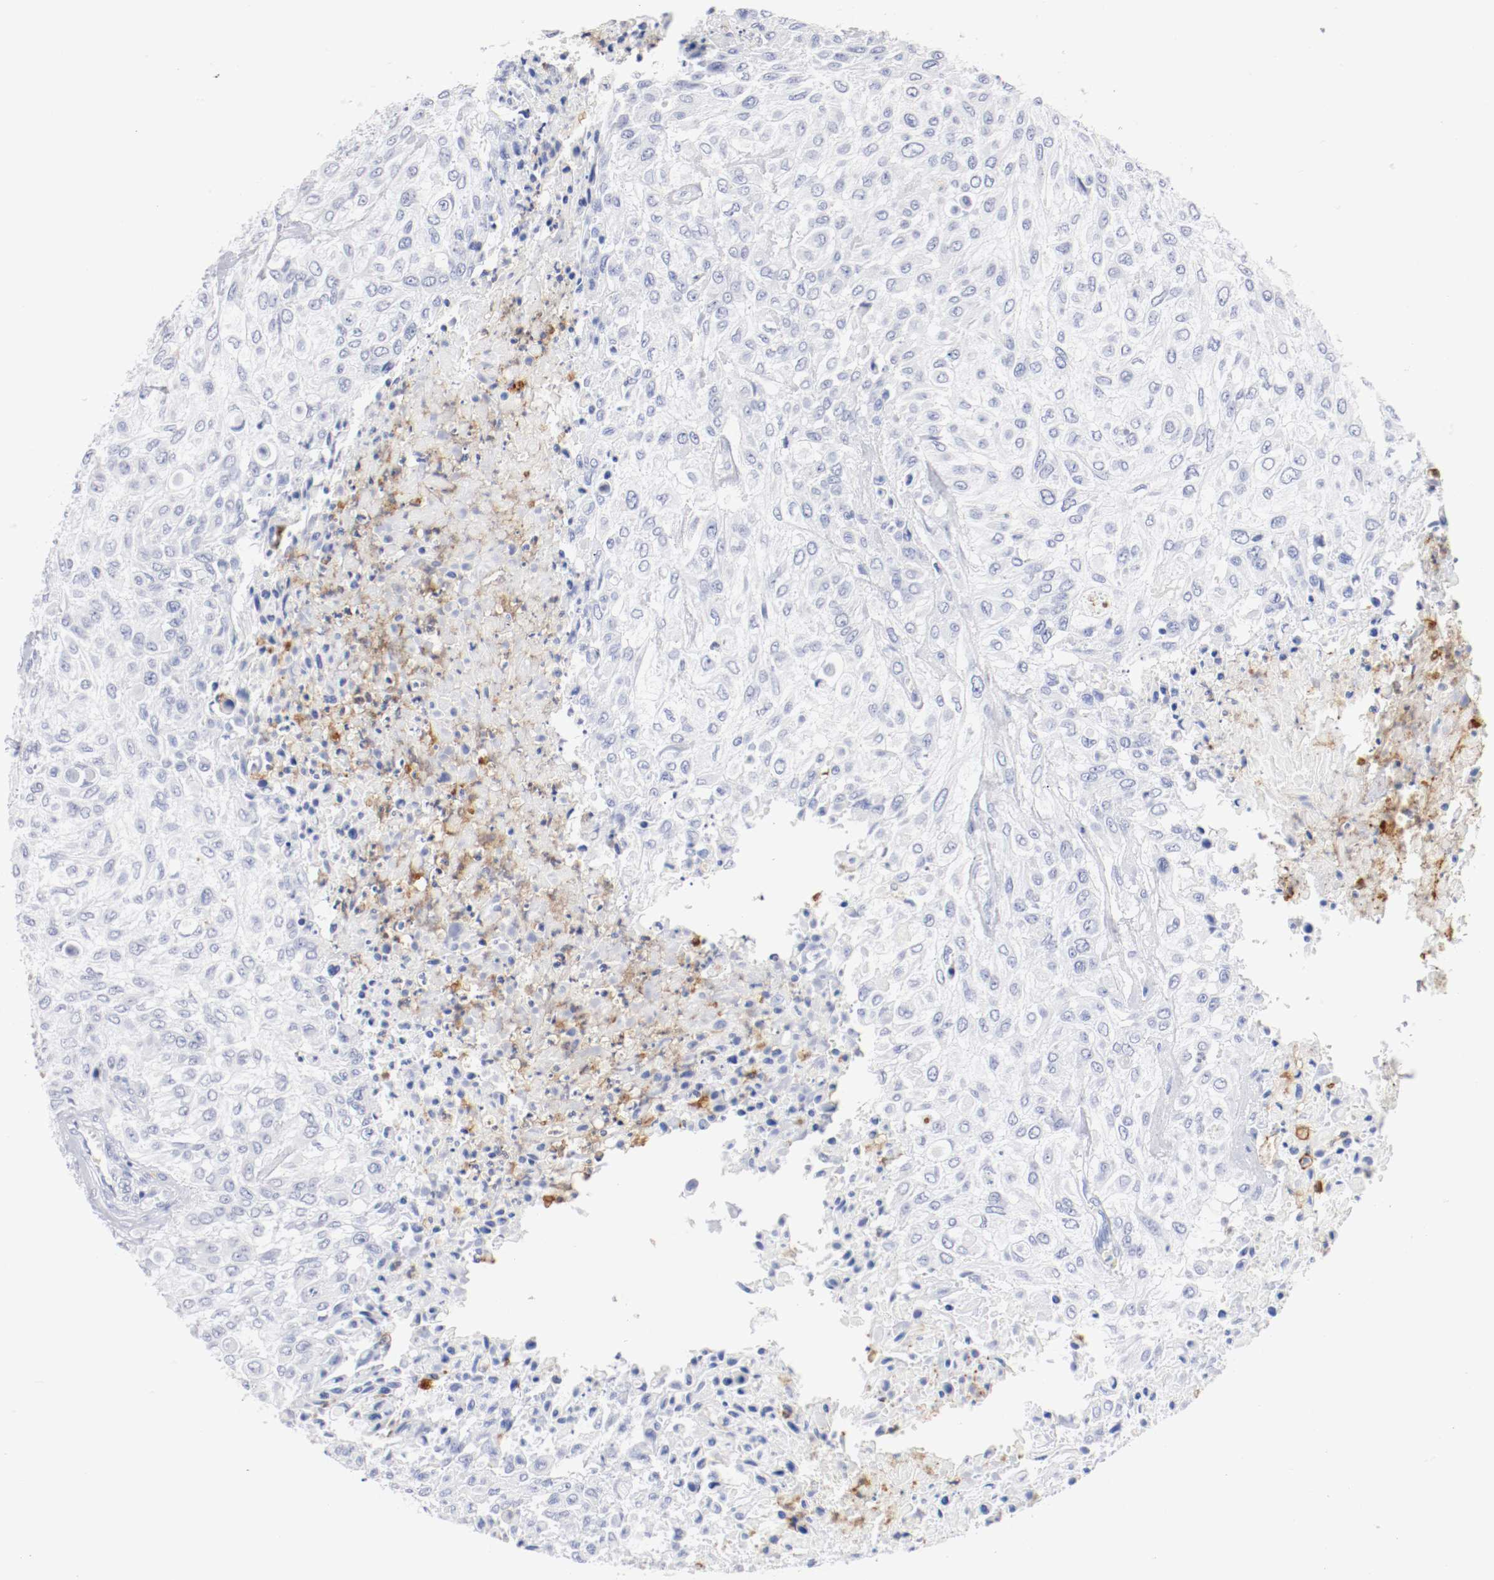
{"staining": {"intensity": "negative", "quantity": "none", "location": "none"}, "tissue": "urothelial cancer", "cell_type": "Tumor cells", "image_type": "cancer", "snomed": [{"axis": "morphology", "description": "Urothelial carcinoma, High grade"}, {"axis": "topography", "description": "Urinary bladder"}], "caption": "The photomicrograph demonstrates no significant positivity in tumor cells of high-grade urothelial carcinoma.", "gene": "ITGAX", "patient": {"sex": "male", "age": 57}}